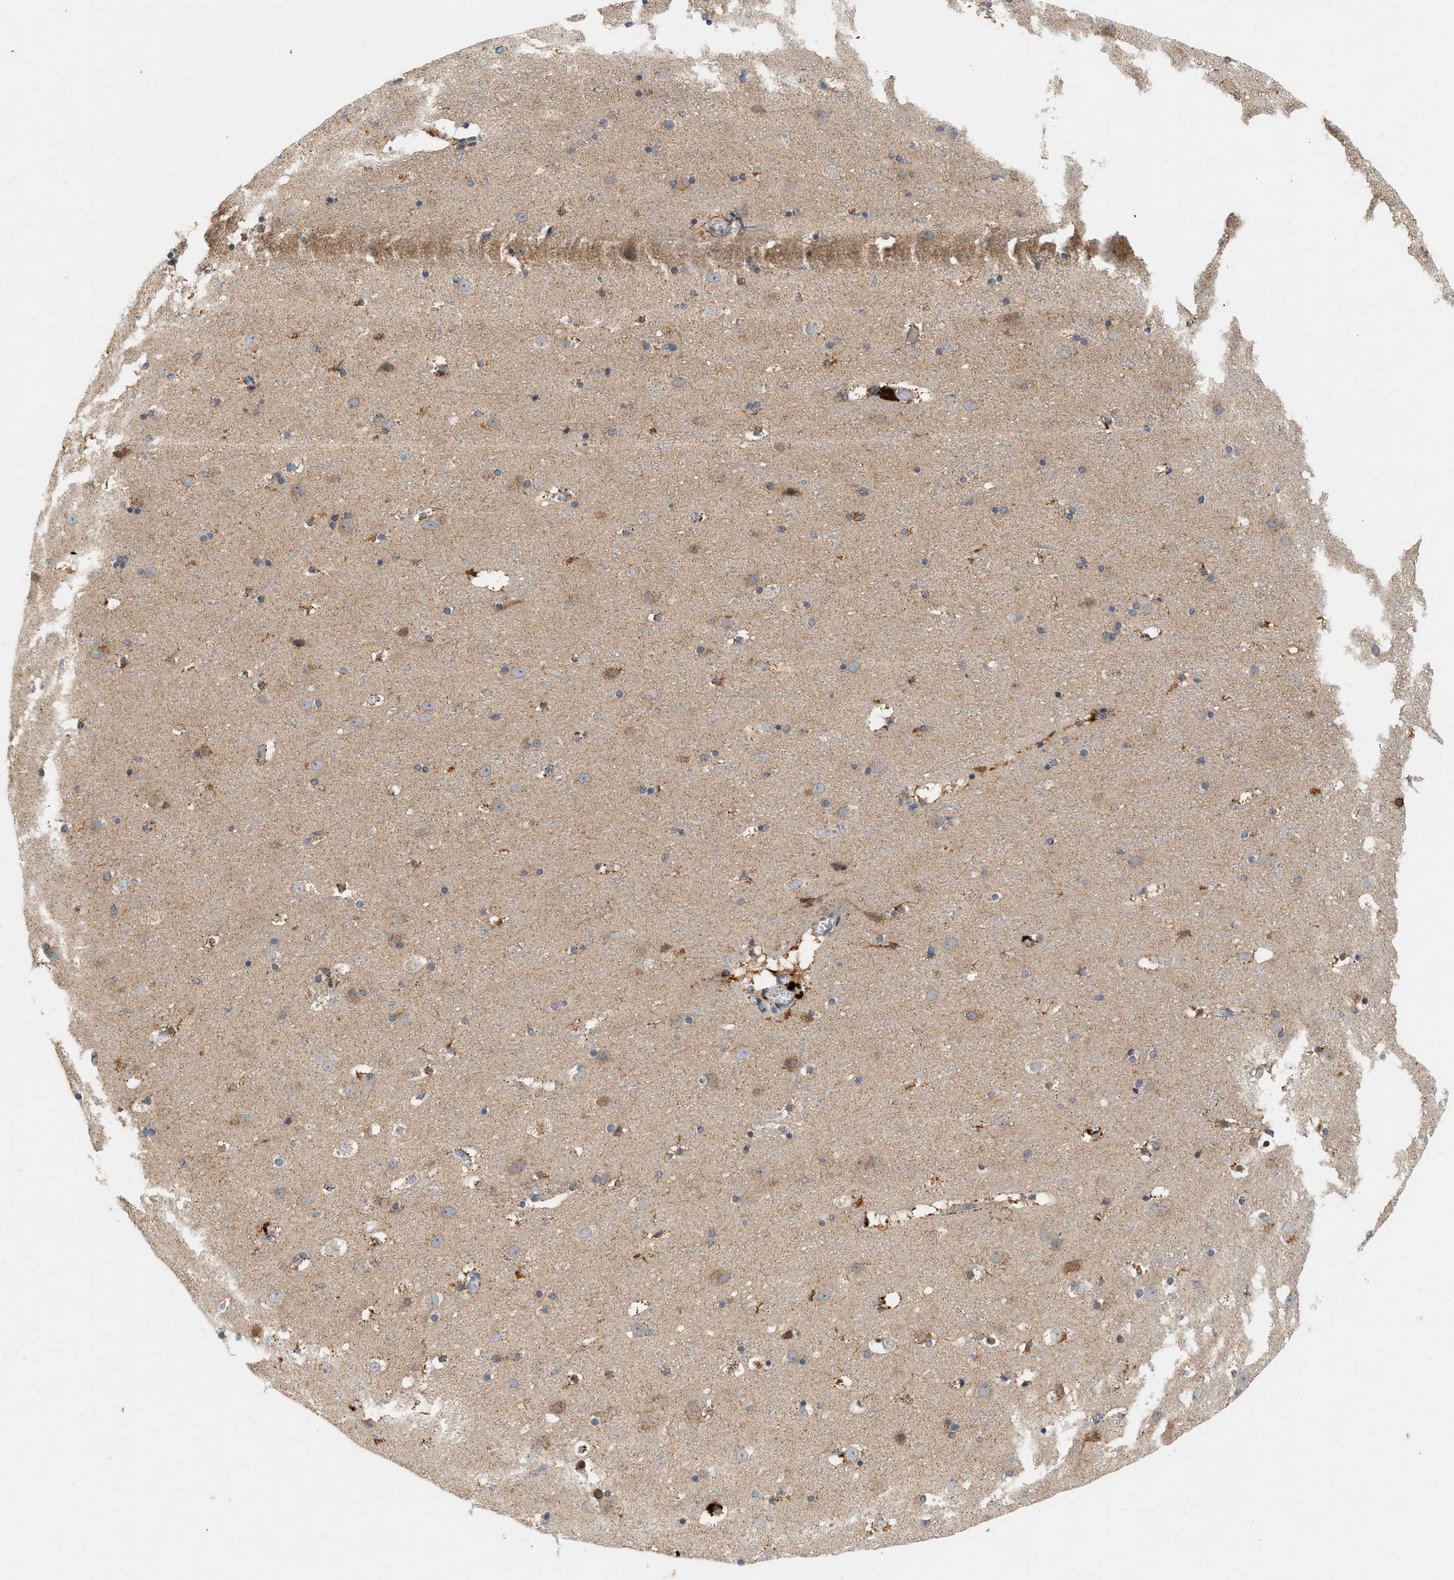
{"staining": {"intensity": "moderate", "quantity": "25%-75%", "location": "cytoplasmic/membranous"}, "tissue": "cerebral cortex", "cell_type": "Endothelial cells", "image_type": "normal", "snomed": [{"axis": "morphology", "description": "Normal tissue, NOS"}, {"axis": "topography", "description": "Cerebral cortex"}], "caption": "Immunohistochemistry photomicrograph of normal cerebral cortex: cerebral cortex stained using IHC demonstrates medium levels of moderate protein expression localized specifically in the cytoplasmic/membranous of endothelial cells, appearing as a cytoplasmic/membranous brown color.", "gene": "MCU", "patient": {"sex": "male", "age": 45}}